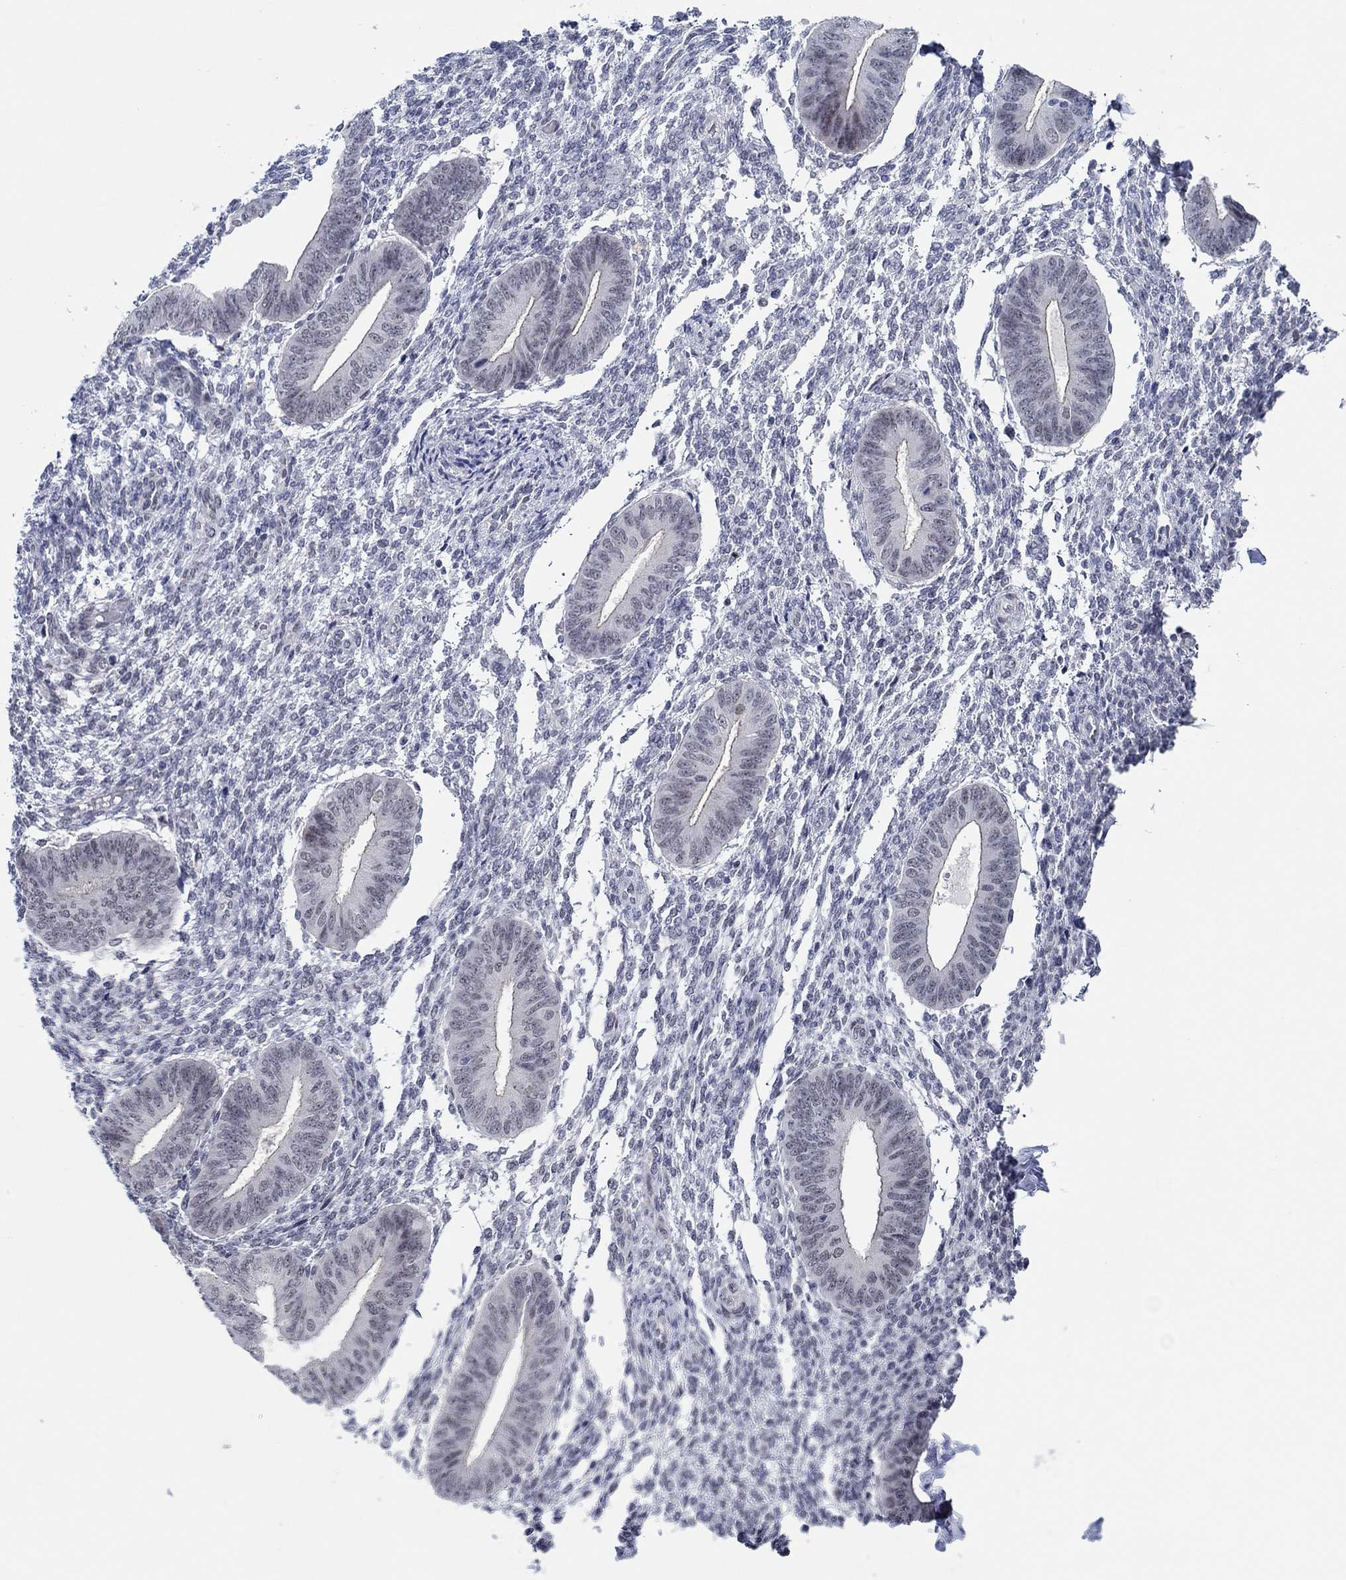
{"staining": {"intensity": "negative", "quantity": "none", "location": "none"}, "tissue": "endometrium", "cell_type": "Cells in endometrial stroma", "image_type": "normal", "snomed": [{"axis": "morphology", "description": "Normal tissue, NOS"}, {"axis": "topography", "description": "Endometrium"}], "caption": "The photomicrograph exhibits no significant staining in cells in endometrial stroma of endometrium. The staining is performed using DAB brown chromogen with nuclei counter-stained in using hematoxylin.", "gene": "SLC34A1", "patient": {"sex": "female", "age": 47}}